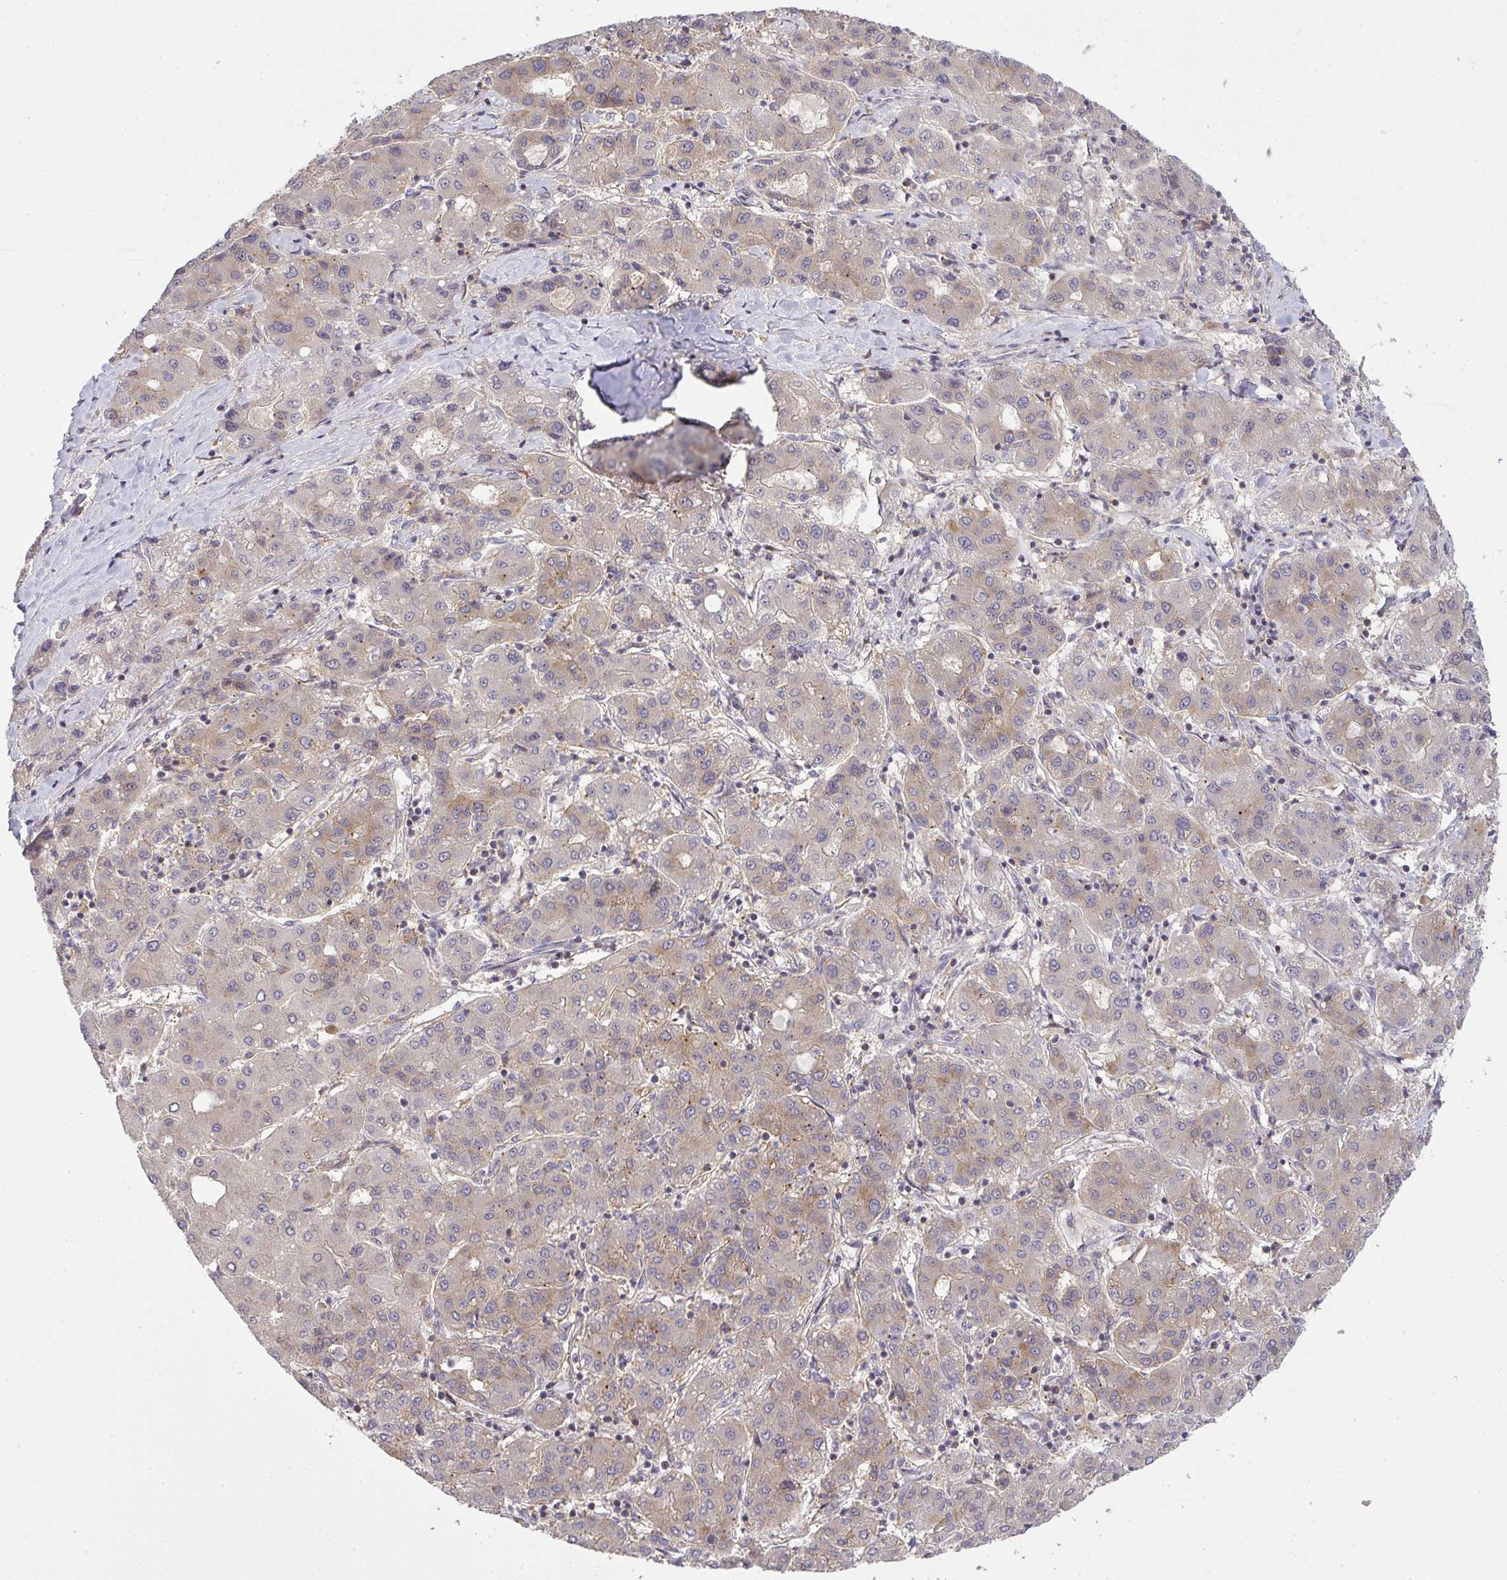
{"staining": {"intensity": "weak", "quantity": "<25%", "location": "cytoplasmic/membranous"}, "tissue": "liver cancer", "cell_type": "Tumor cells", "image_type": "cancer", "snomed": [{"axis": "morphology", "description": "Carcinoma, Hepatocellular, NOS"}, {"axis": "topography", "description": "Liver"}], "caption": "High magnification brightfield microscopy of liver hepatocellular carcinoma stained with DAB (3,3'-diaminobenzidine) (brown) and counterstained with hematoxylin (blue): tumor cells show no significant positivity.", "gene": "SLC9A6", "patient": {"sex": "male", "age": 65}}